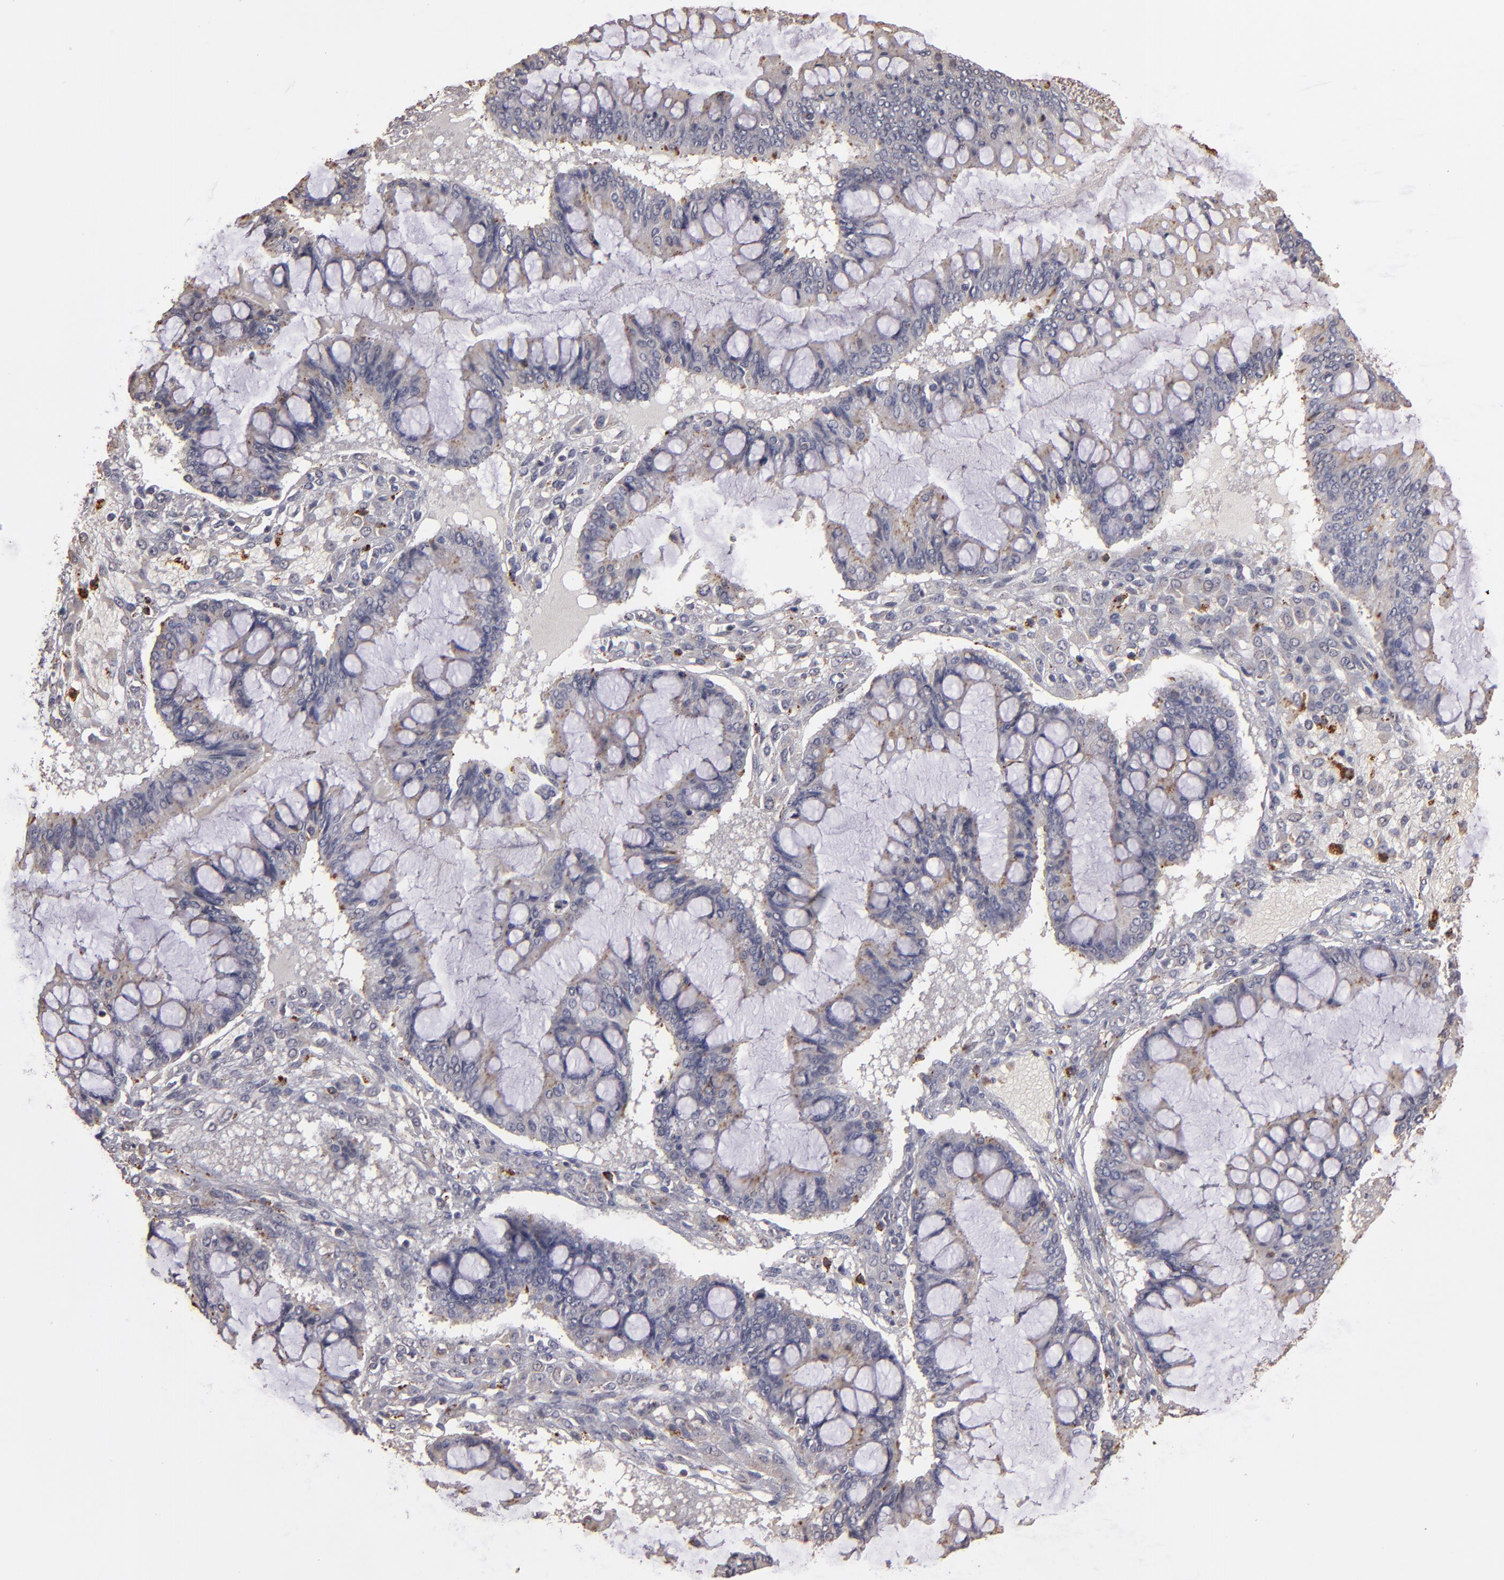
{"staining": {"intensity": "weak", "quantity": "25%-75%", "location": "cytoplasmic/membranous"}, "tissue": "ovarian cancer", "cell_type": "Tumor cells", "image_type": "cancer", "snomed": [{"axis": "morphology", "description": "Cystadenocarcinoma, mucinous, NOS"}, {"axis": "topography", "description": "Ovary"}], "caption": "Human ovarian cancer (mucinous cystadenocarcinoma) stained with a protein marker exhibits weak staining in tumor cells.", "gene": "TRAF1", "patient": {"sex": "female", "age": 73}}